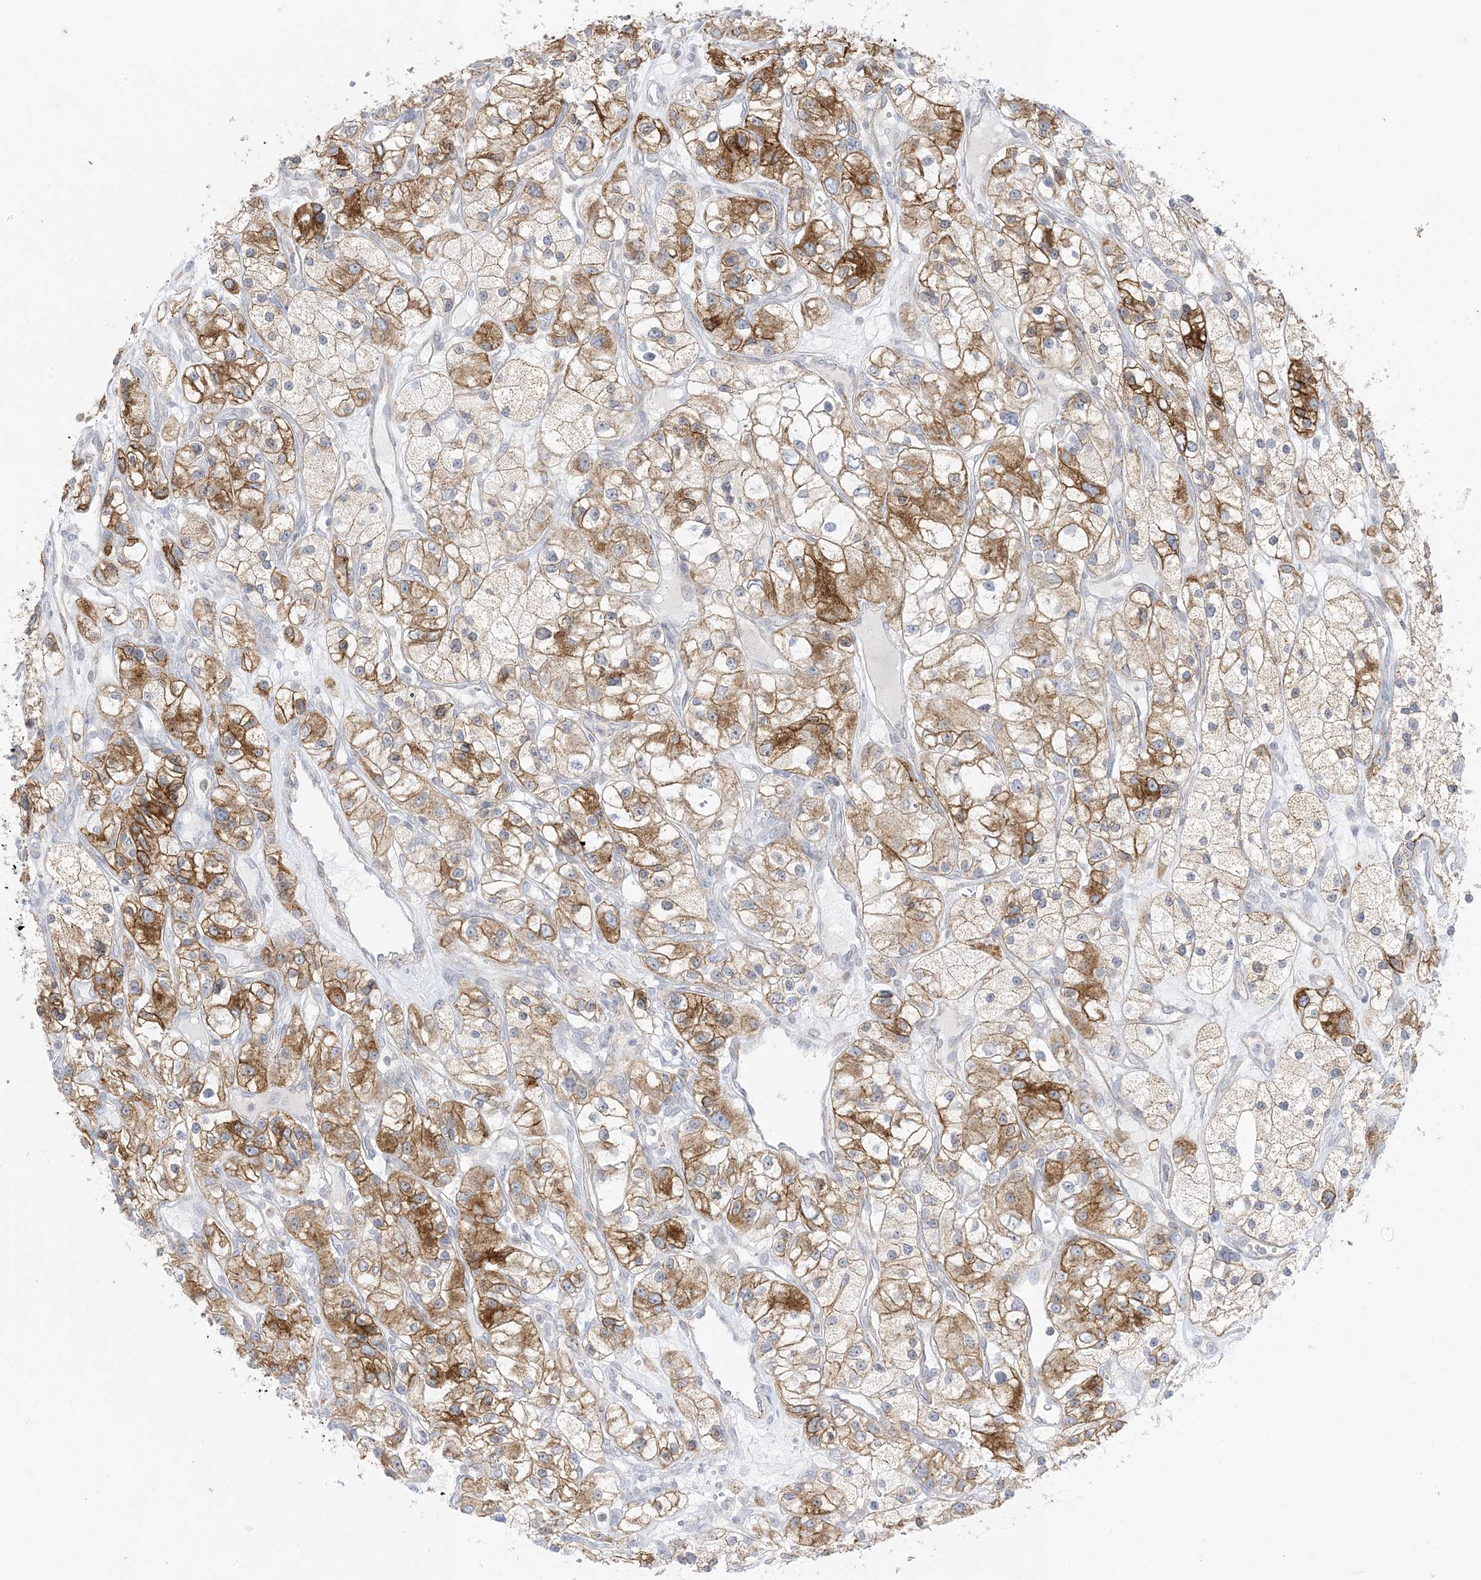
{"staining": {"intensity": "moderate", "quantity": ">75%", "location": "cytoplasmic/membranous"}, "tissue": "renal cancer", "cell_type": "Tumor cells", "image_type": "cancer", "snomed": [{"axis": "morphology", "description": "Adenocarcinoma, NOS"}, {"axis": "topography", "description": "Kidney"}], "caption": "Protein staining of renal adenocarcinoma tissue exhibits moderate cytoplasmic/membranous positivity in approximately >75% of tumor cells.", "gene": "RAC1", "patient": {"sex": "female", "age": 57}}